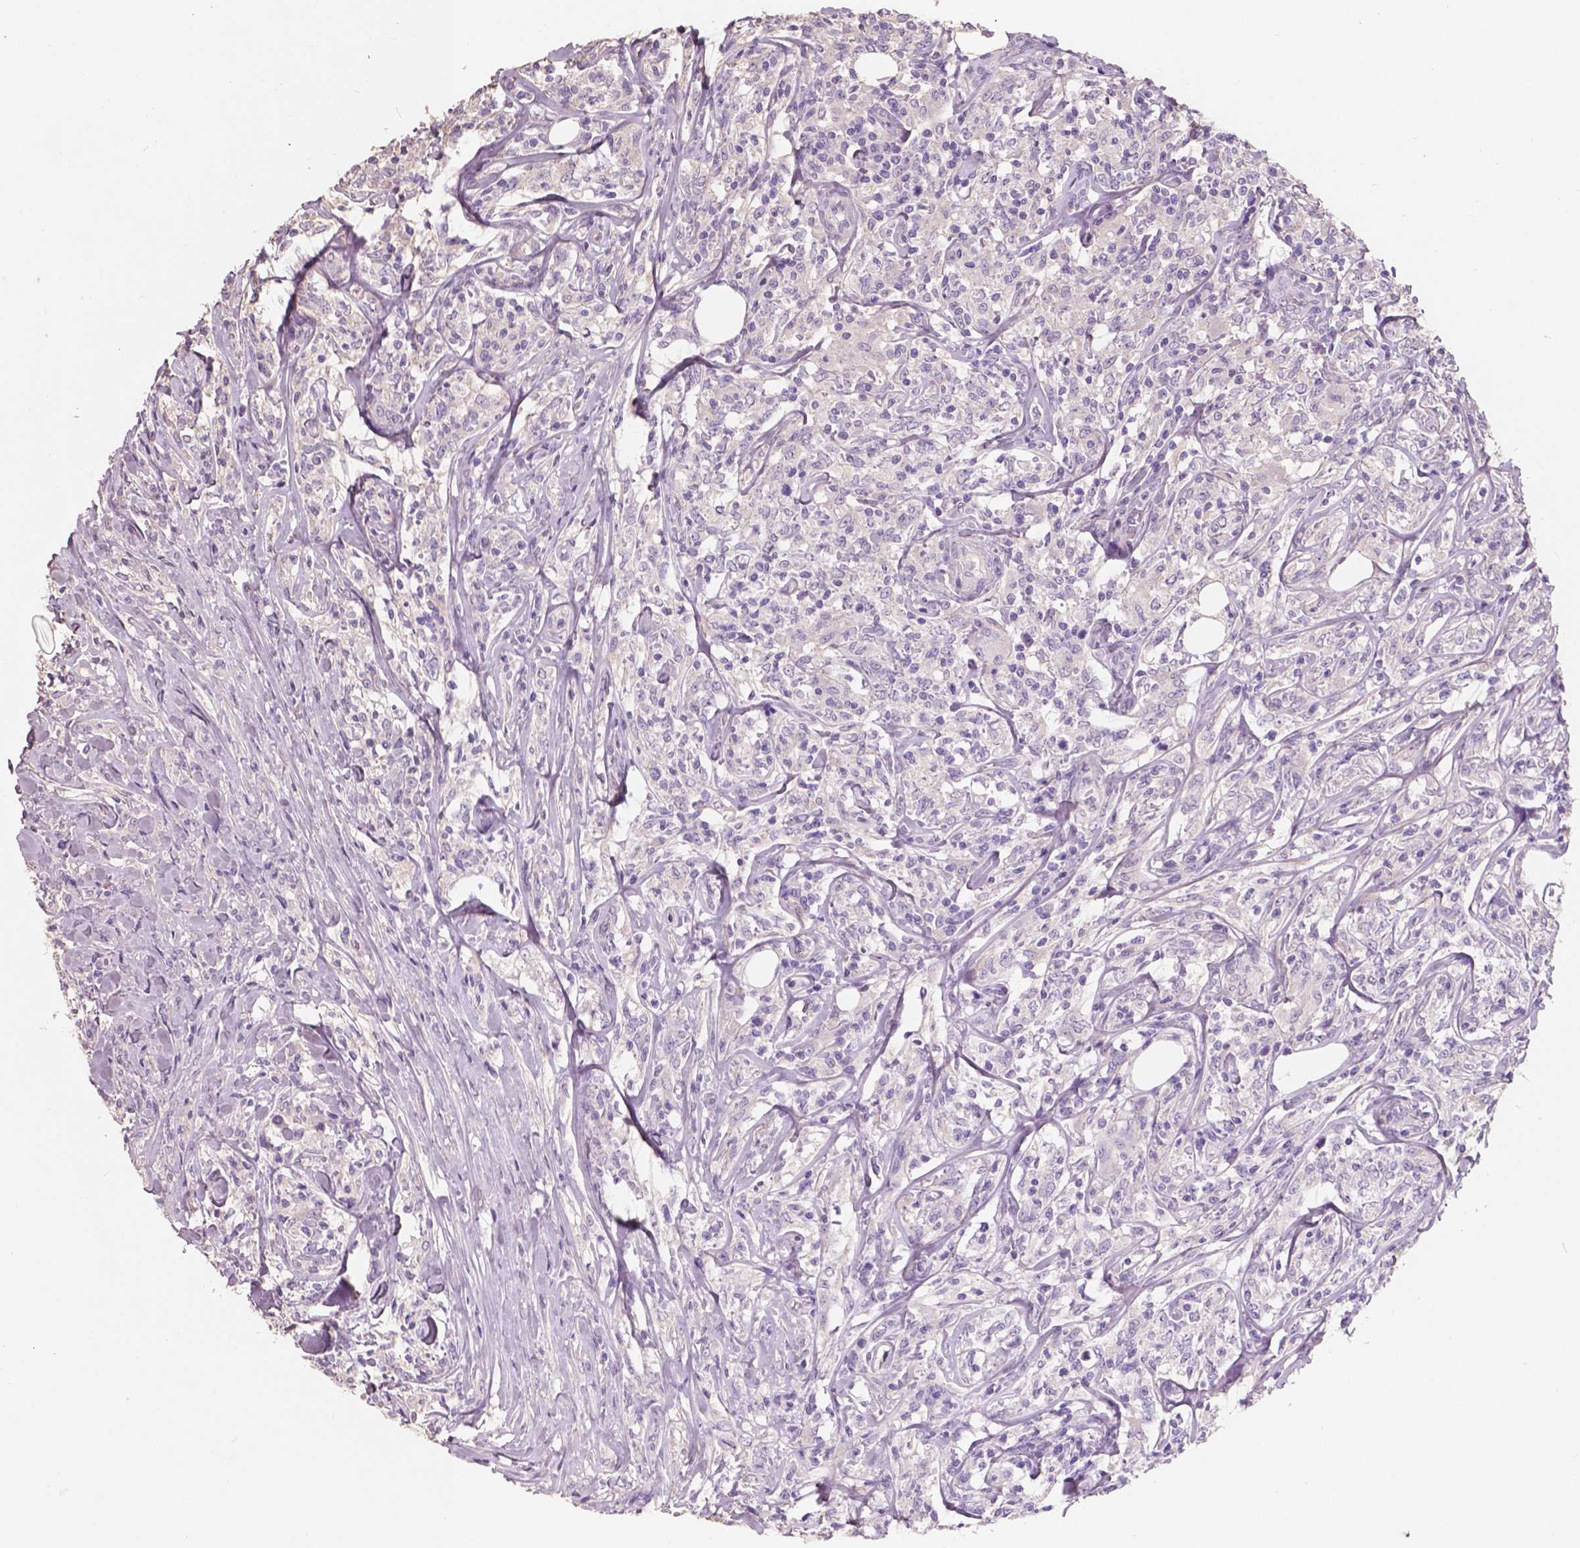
{"staining": {"intensity": "negative", "quantity": "none", "location": "none"}, "tissue": "lymphoma", "cell_type": "Tumor cells", "image_type": "cancer", "snomed": [{"axis": "morphology", "description": "Malignant lymphoma, non-Hodgkin's type, High grade"}, {"axis": "topography", "description": "Lymph node"}], "caption": "Immunohistochemistry (IHC) image of neoplastic tissue: human lymphoma stained with DAB reveals no significant protein positivity in tumor cells.", "gene": "SBSN", "patient": {"sex": "female", "age": 84}}